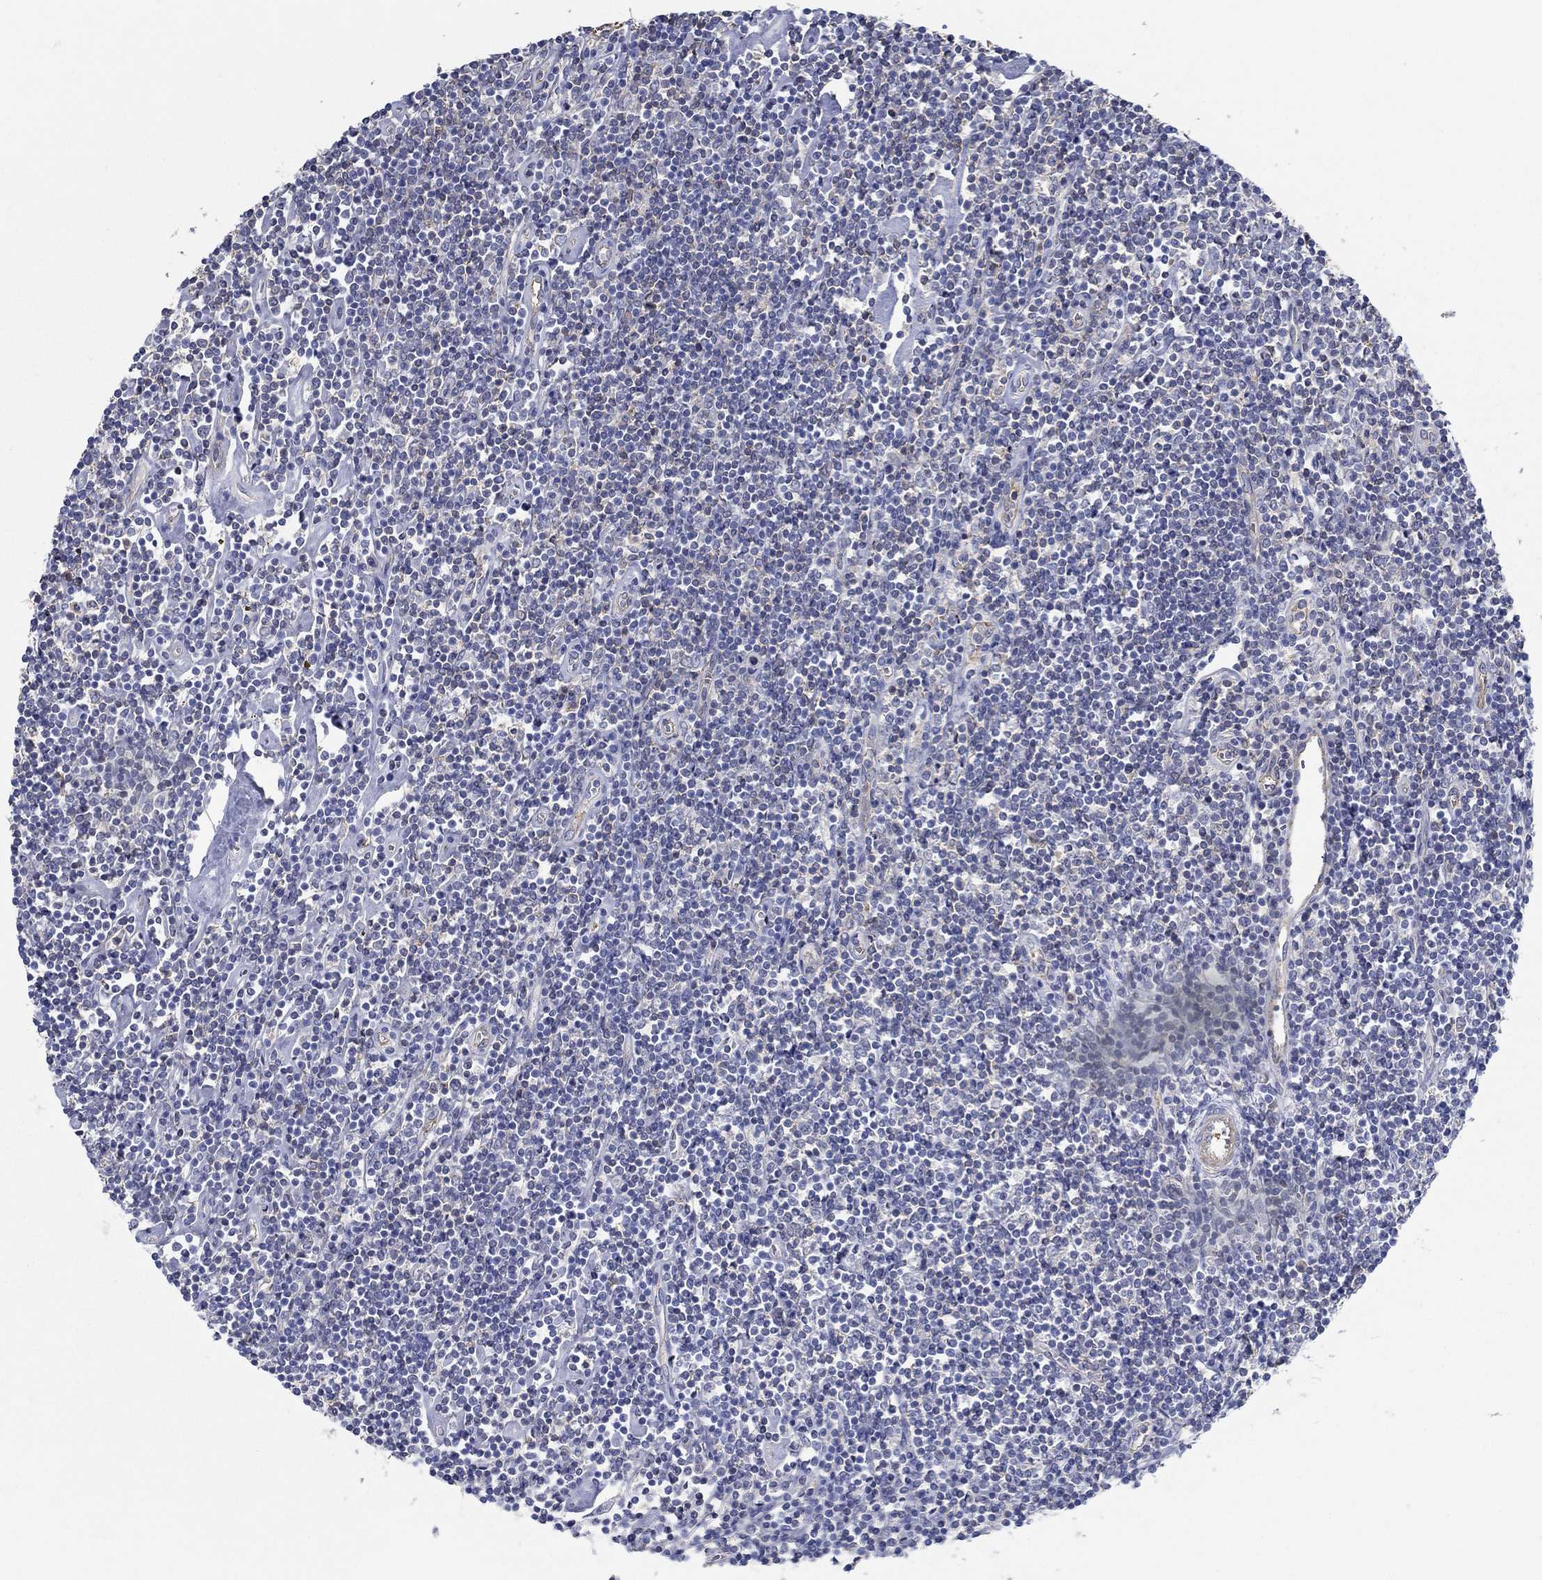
{"staining": {"intensity": "negative", "quantity": "none", "location": "none"}, "tissue": "lymphoma", "cell_type": "Tumor cells", "image_type": "cancer", "snomed": [{"axis": "morphology", "description": "Hodgkin's disease, NOS"}, {"axis": "topography", "description": "Lymph node"}], "caption": "An image of human Hodgkin's disease is negative for staining in tumor cells. (DAB immunohistochemistry (IHC) with hematoxylin counter stain).", "gene": "BBOF1", "patient": {"sex": "male", "age": 40}}